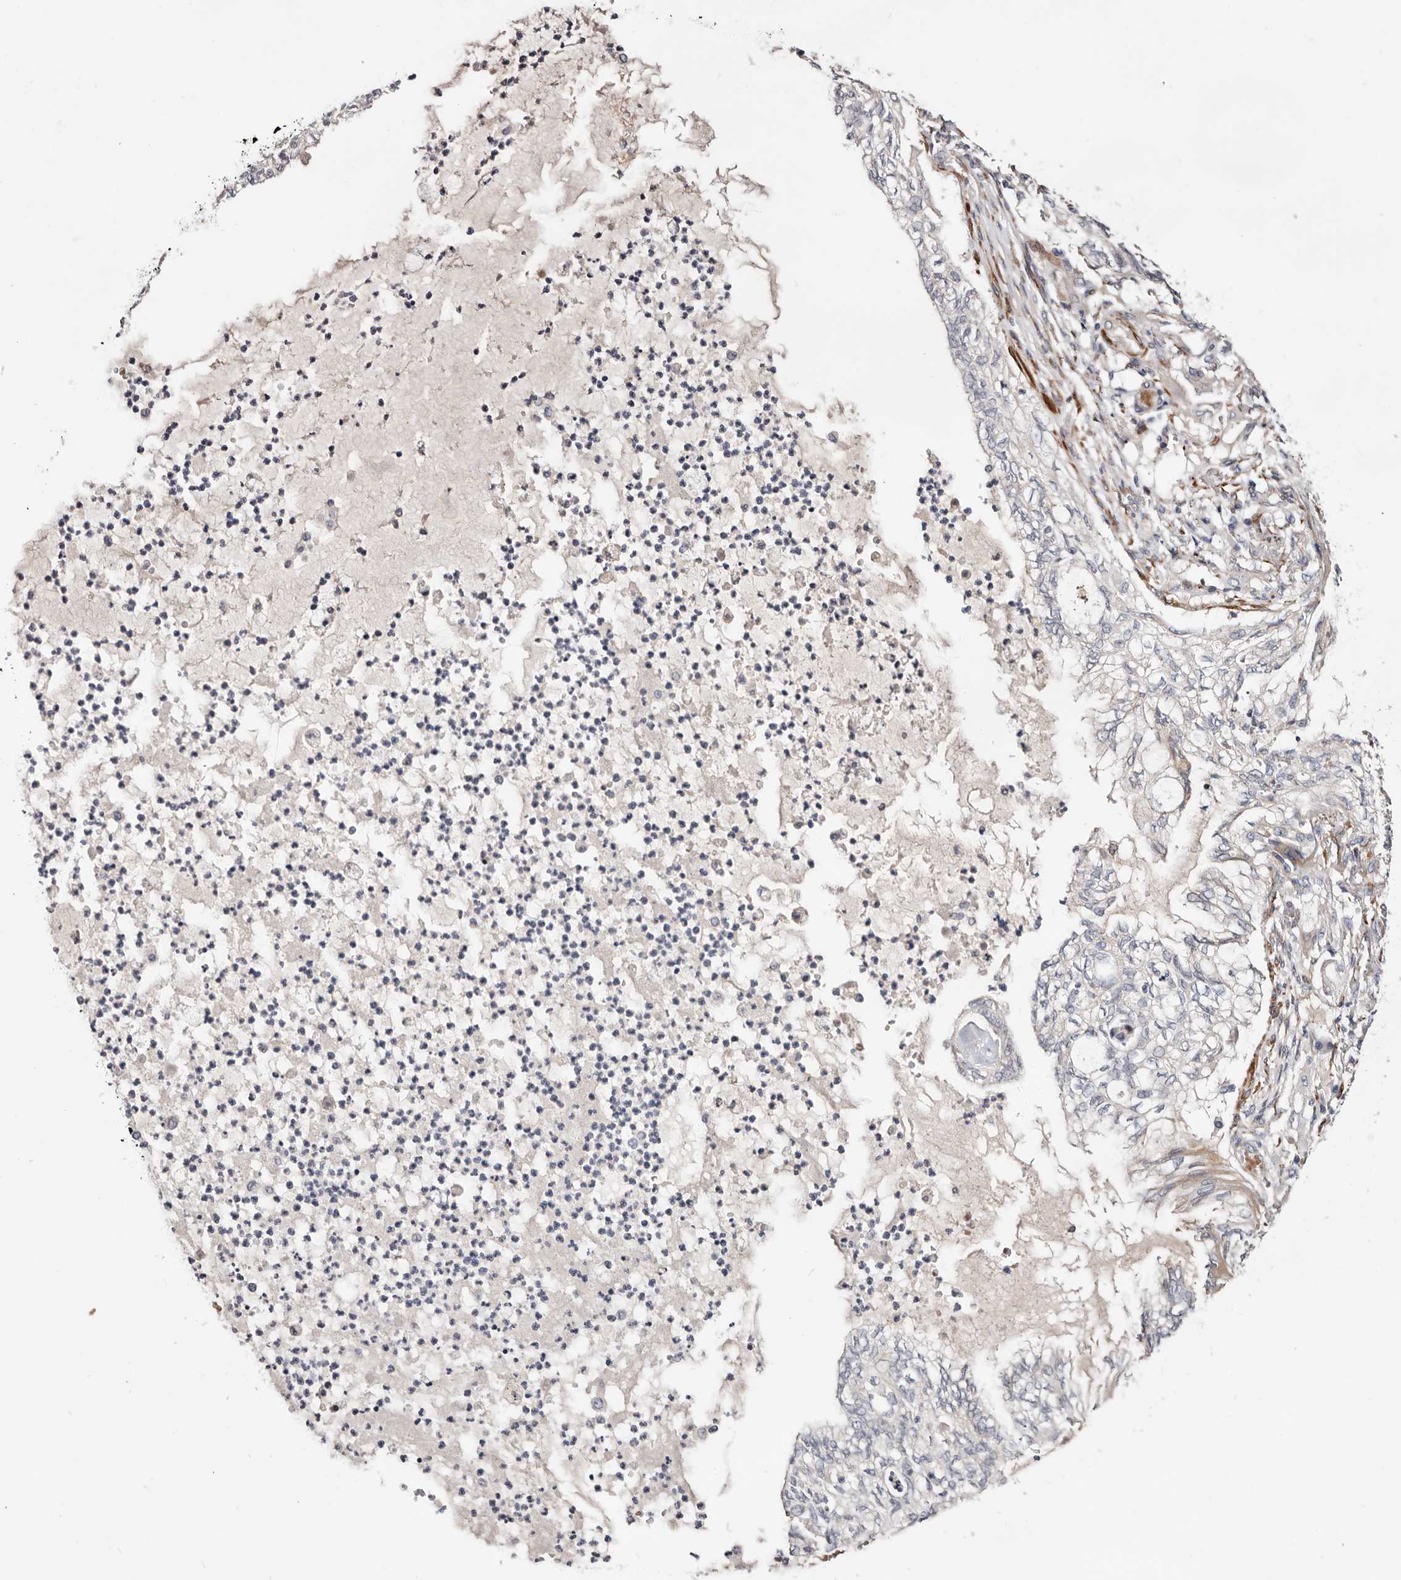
{"staining": {"intensity": "negative", "quantity": "none", "location": "none"}, "tissue": "lung cancer", "cell_type": "Tumor cells", "image_type": "cancer", "snomed": [{"axis": "morphology", "description": "Adenocarcinoma, NOS"}, {"axis": "topography", "description": "Lung"}], "caption": "DAB (3,3'-diaminobenzidine) immunohistochemical staining of human lung cancer exhibits no significant positivity in tumor cells.", "gene": "USH1C", "patient": {"sex": "female", "age": 70}}